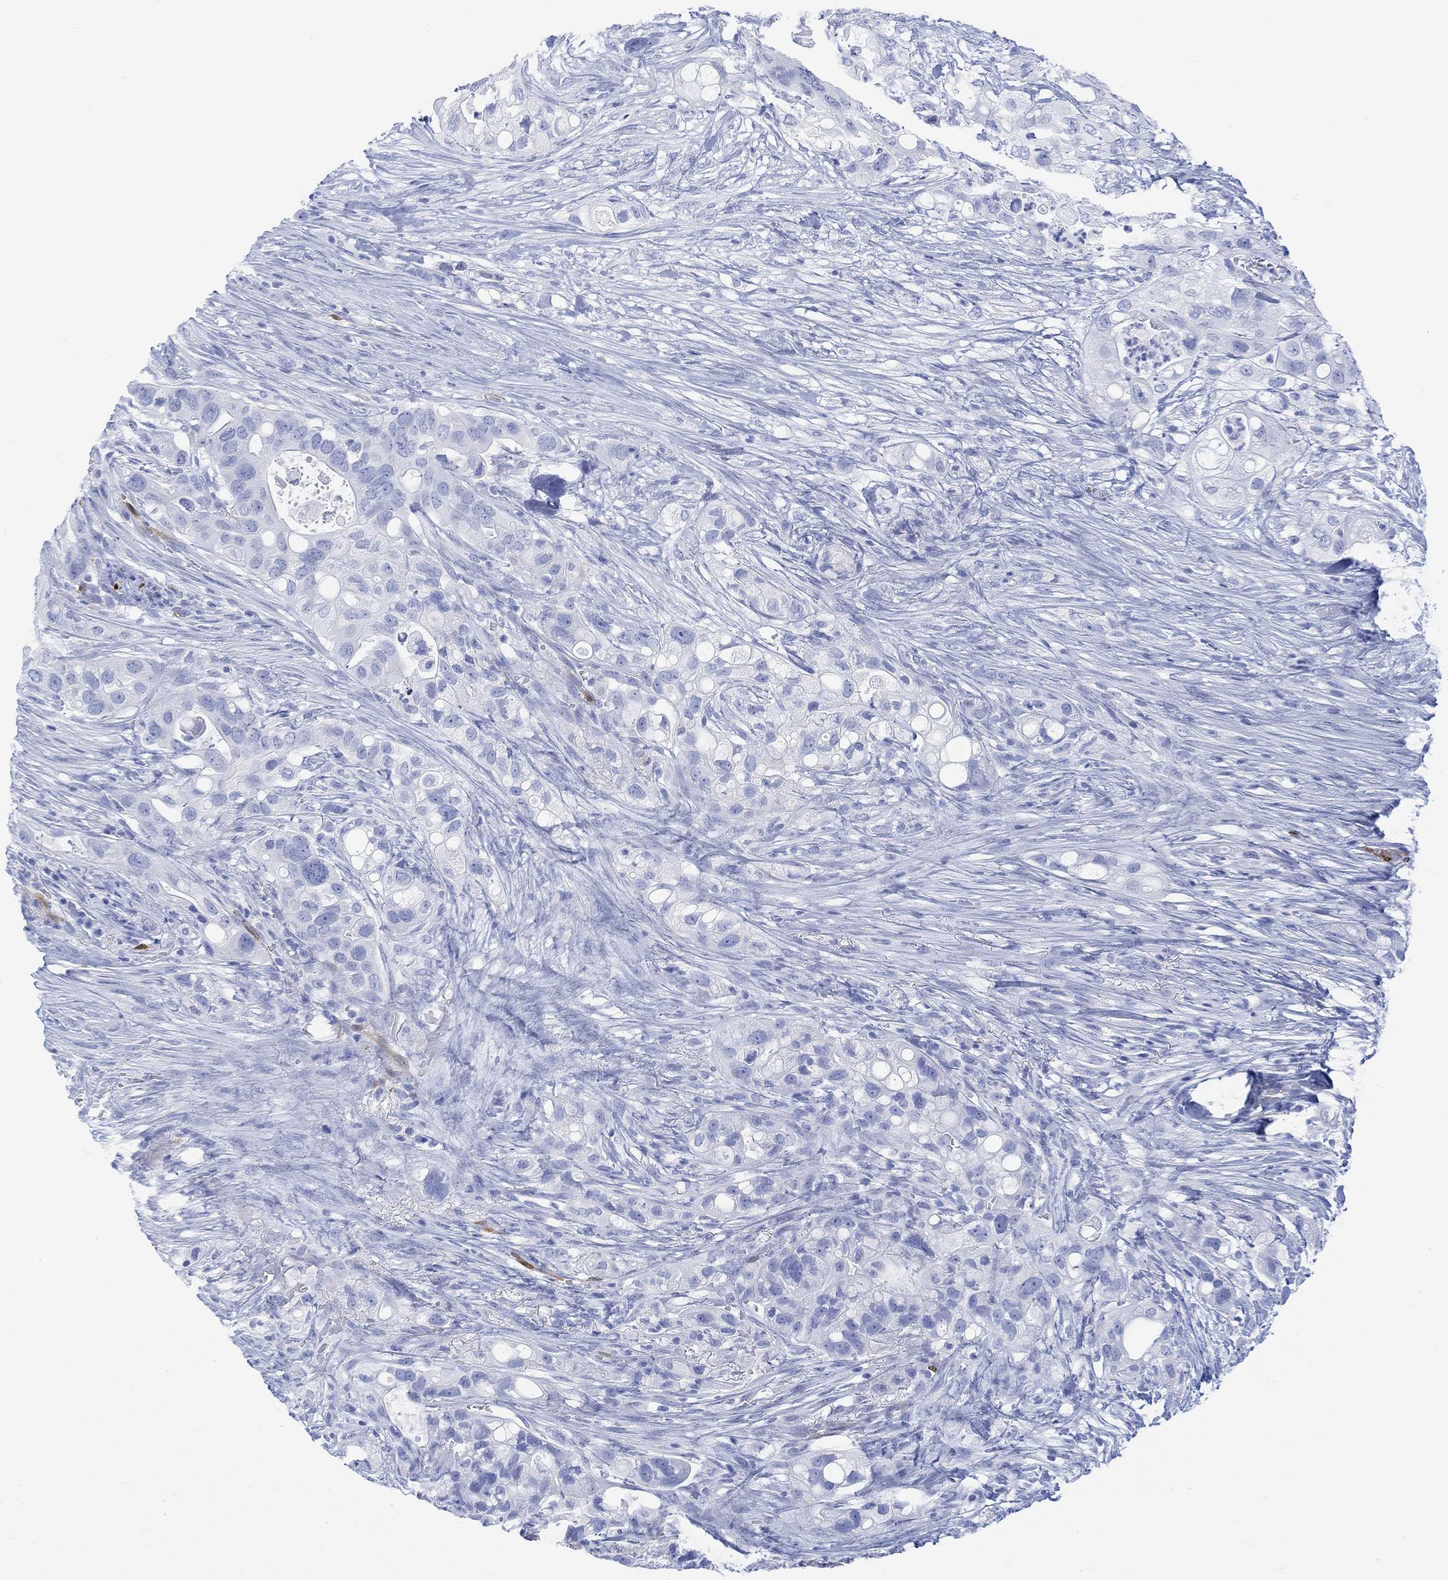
{"staining": {"intensity": "negative", "quantity": "none", "location": "none"}, "tissue": "pancreatic cancer", "cell_type": "Tumor cells", "image_type": "cancer", "snomed": [{"axis": "morphology", "description": "Adenocarcinoma, NOS"}, {"axis": "topography", "description": "Pancreas"}], "caption": "Histopathology image shows no significant protein staining in tumor cells of pancreatic cancer (adenocarcinoma). (Brightfield microscopy of DAB immunohistochemistry at high magnification).", "gene": "TPPP3", "patient": {"sex": "female", "age": 72}}